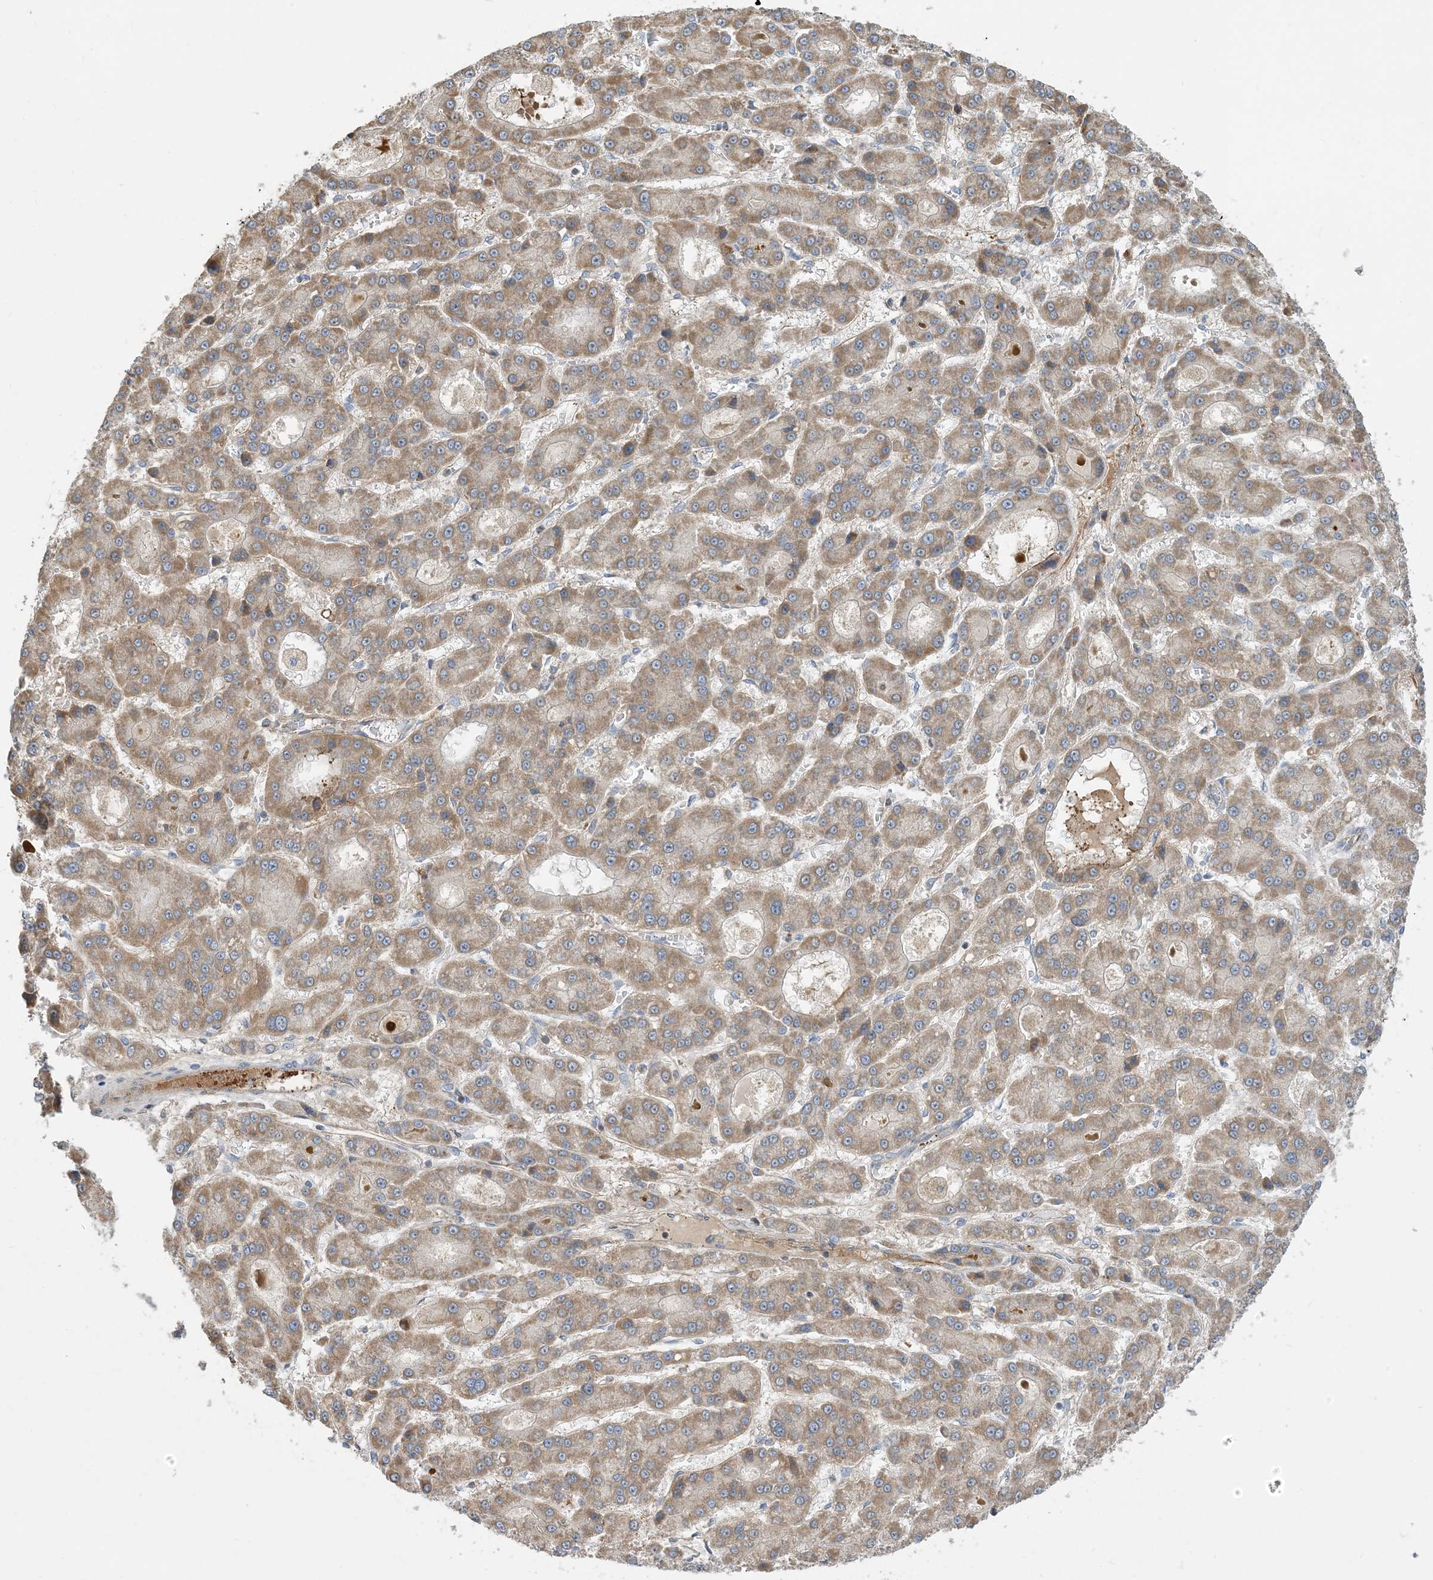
{"staining": {"intensity": "moderate", "quantity": ">75%", "location": "cytoplasmic/membranous"}, "tissue": "liver cancer", "cell_type": "Tumor cells", "image_type": "cancer", "snomed": [{"axis": "morphology", "description": "Carcinoma, Hepatocellular, NOS"}, {"axis": "topography", "description": "Liver"}], "caption": "Protein expression analysis of hepatocellular carcinoma (liver) shows moderate cytoplasmic/membranous expression in approximately >75% of tumor cells. The staining was performed using DAB, with brown indicating positive protein expression. Nuclei are stained blue with hematoxylin.", "gene": "ECHDC1", "patient": {"sex": "male", "age": 70}}